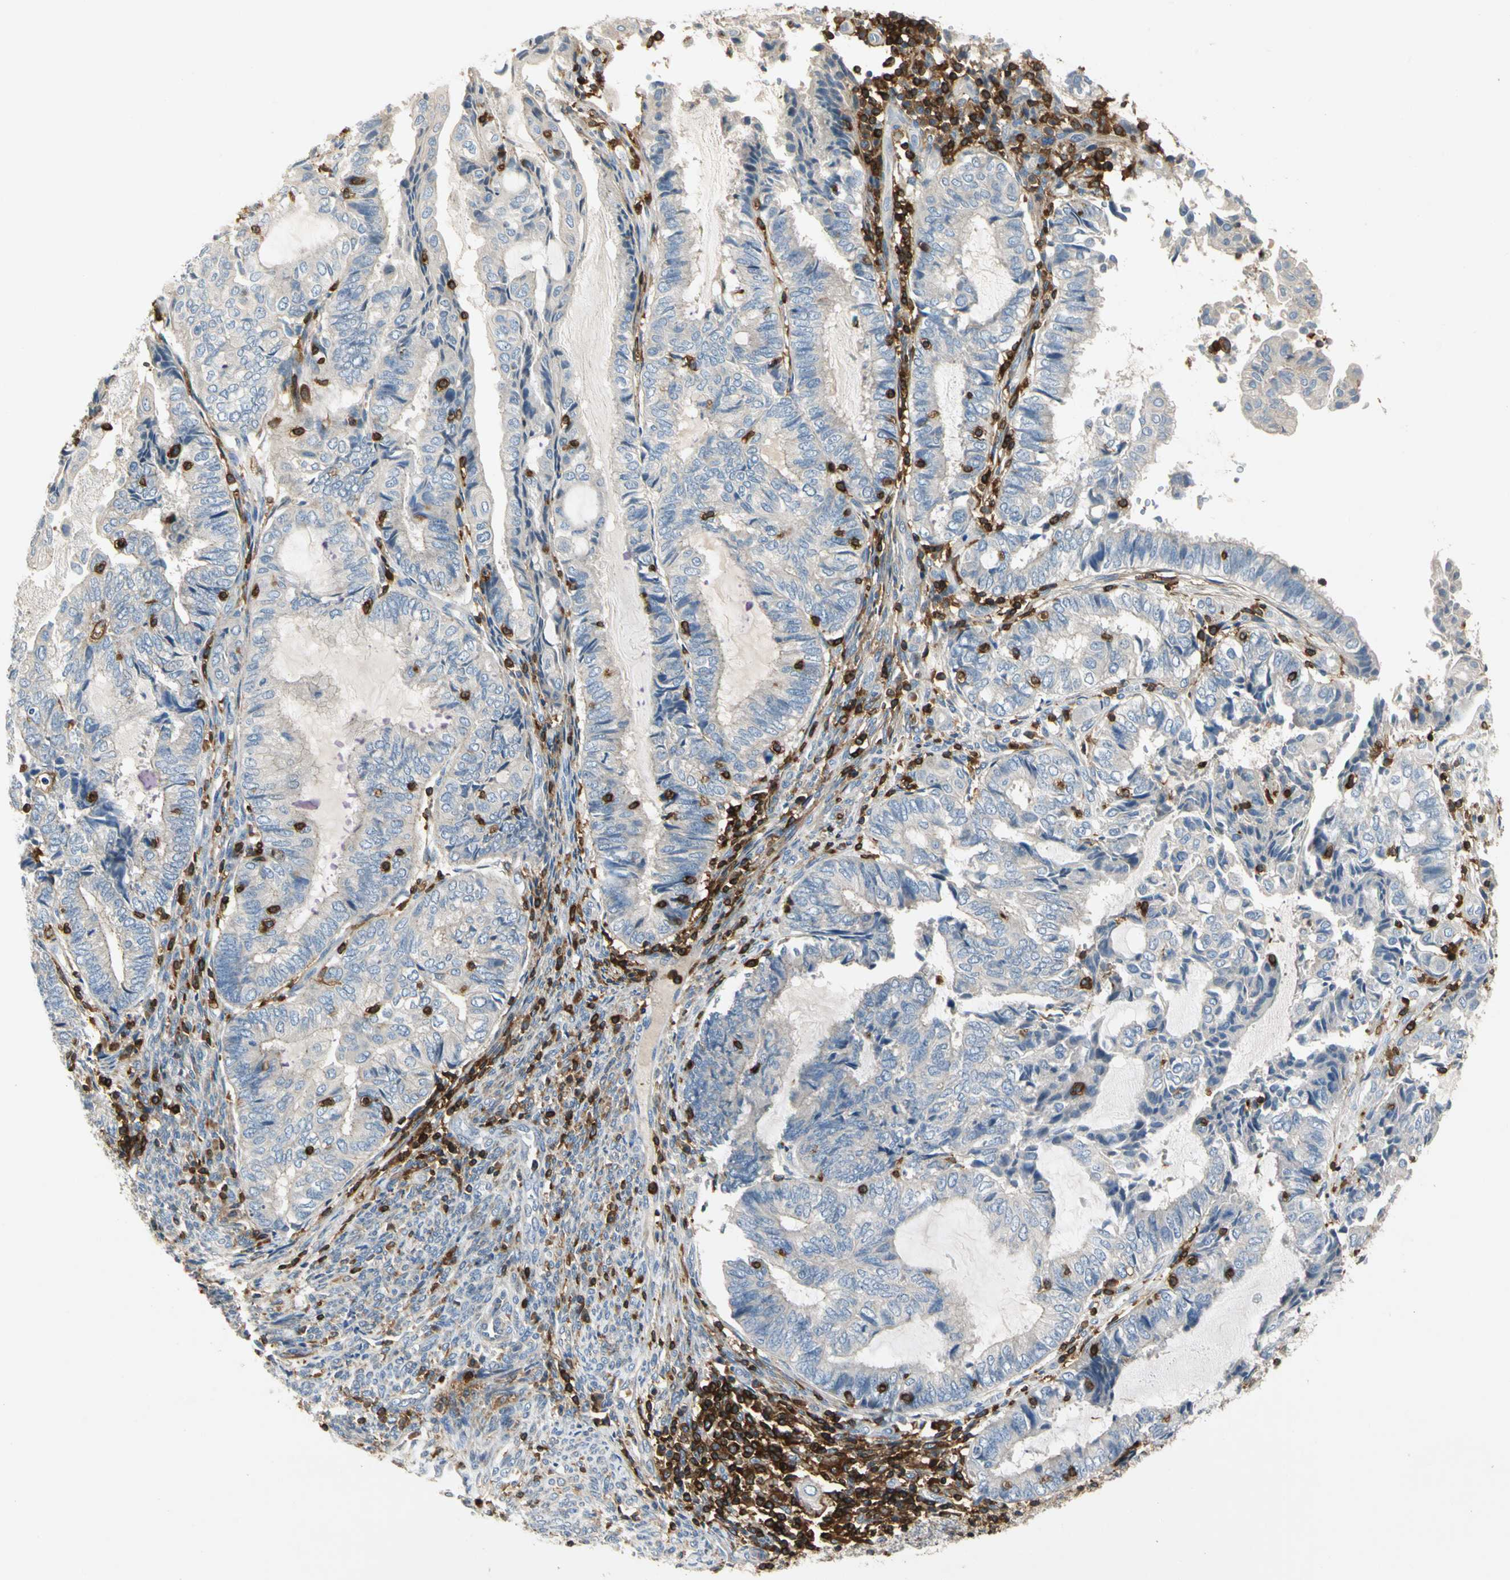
{"staining": {"intensity": "weak", "quantity": "<25%", "location": "cytoplasmic/membranous"}, "tissue": "endometrial cancer", "cell_type": "Tumor cells", "image_type": "cancer", "snomed": [{"axis": "morphology", "description": "Adenocarcinoma, NOS"}, {"axis": "topography", "description": "Uterus"}, {"axis": "topography", "description": "Endometrium"}], "caption": "A high-resolution histopathology image shows immunohistochemistry (IHC) staining of adenocarcinoma (endometrial), which displays no significant positivity in tumor cells. (DAB (3,3'-diaminobenzidine) immunohistochemistry visualized using brightfield microscopy, high magnification).", "gene": "FMNL1", "patient": {"sex": "female", "age": 70}}